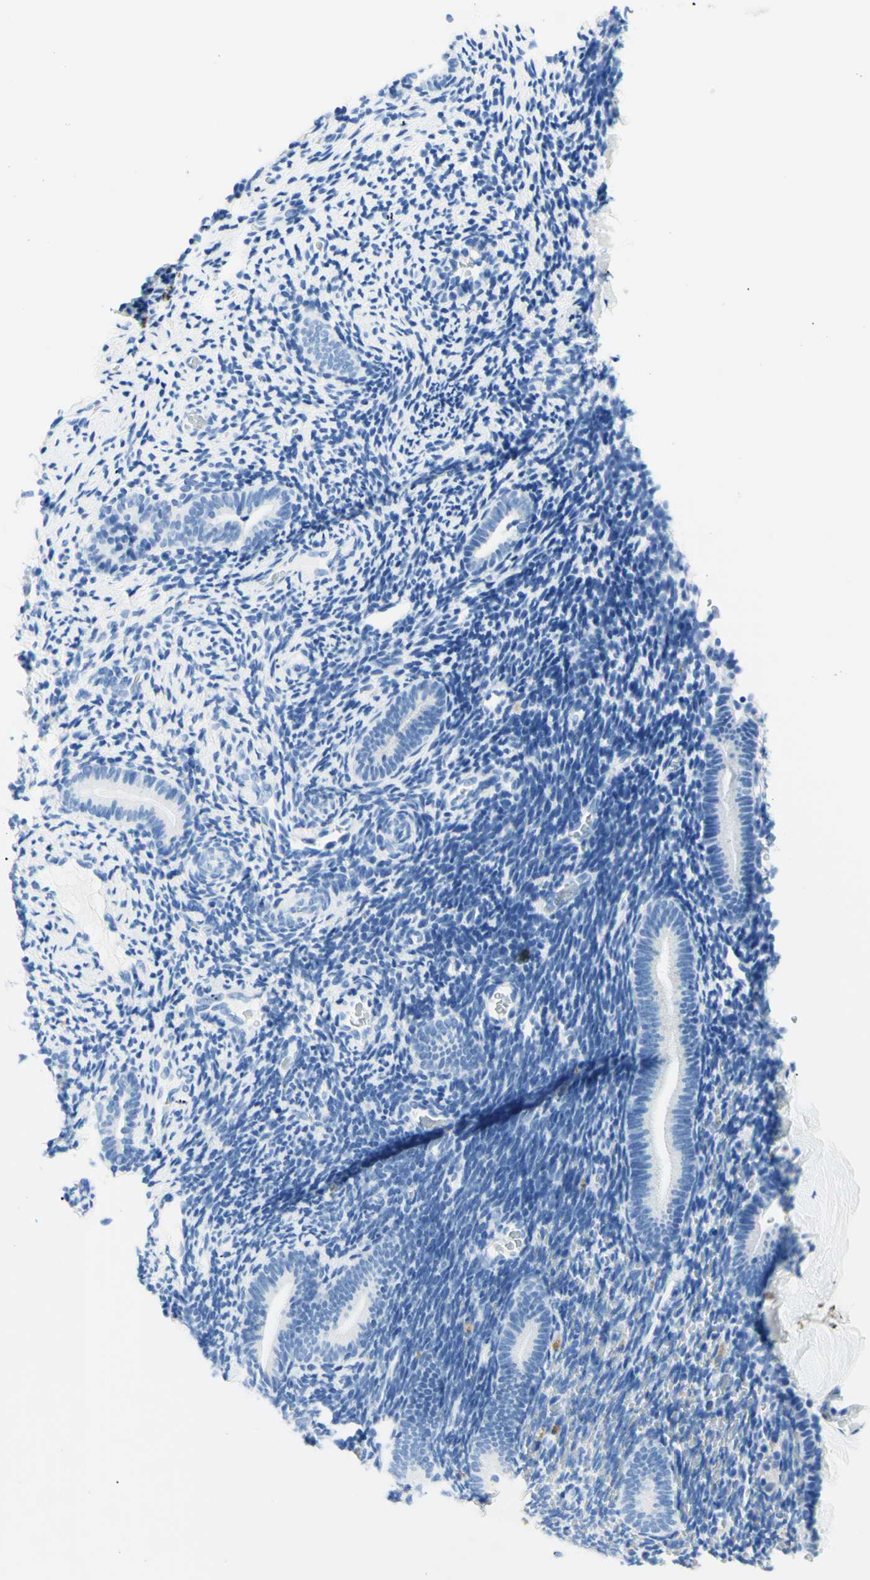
{"staining": {"intensity": "moderate", "quantity": "<25%", "location": "cytoplasmic/membranous"}, "tissue": "endometrium", "cell_type": "Cells in endometrial stroma", "image_type": "normal", "snomed": [{"axis": "morphology", "description": "Normal tissue, NOS"}, {"axis": "topography", "description": "Endometrium"}], "caption": "Protein expression by immunohistochemistry (IHC) displays moderate cytoplasmic/membranous positivity in approximately <25% of cells in endometrial stroma in benign endometrium.", "gene": "MYH2", "patient": {"sex": "female", "age": 51}}